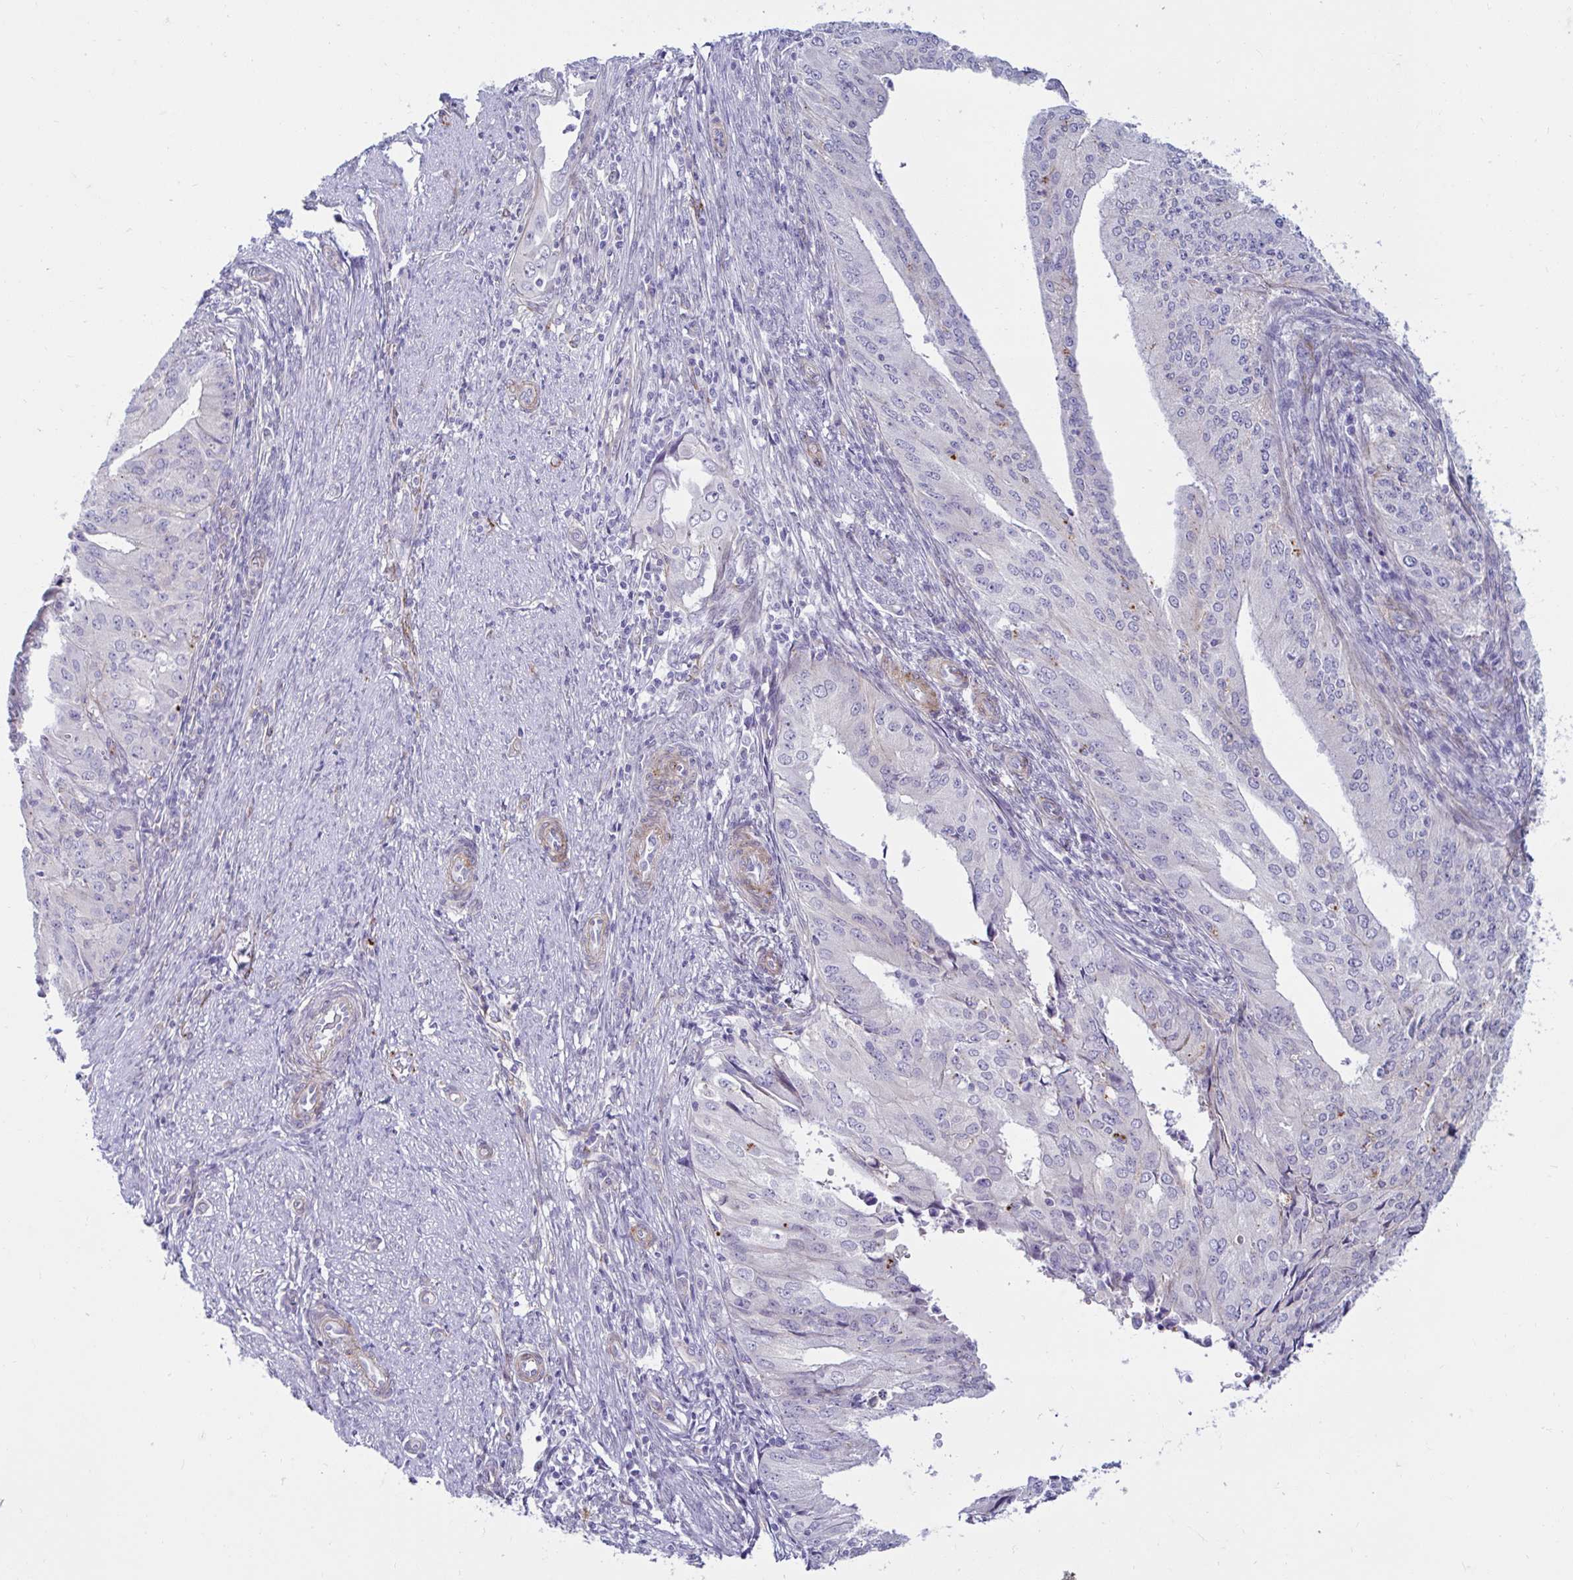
{"staining": {"intensity": "negative", "quantity": "none", "location": "none"}, "tissue": "endometrial cancer", "cell_type": "Tumor cells", "image_type": "cancer", "snomed": [{"axis": "morphology", "description": "Adenocarcinoma, NOS"}, {"axis": "topography", "description": "Endometrium"}], "caption": "This is an IHC micrograph of endometrial adenocarcinoma. There is no staining in tumor cells.", "gene": "ANKRD62", "patient": {"sex": "female", "age": 50}}